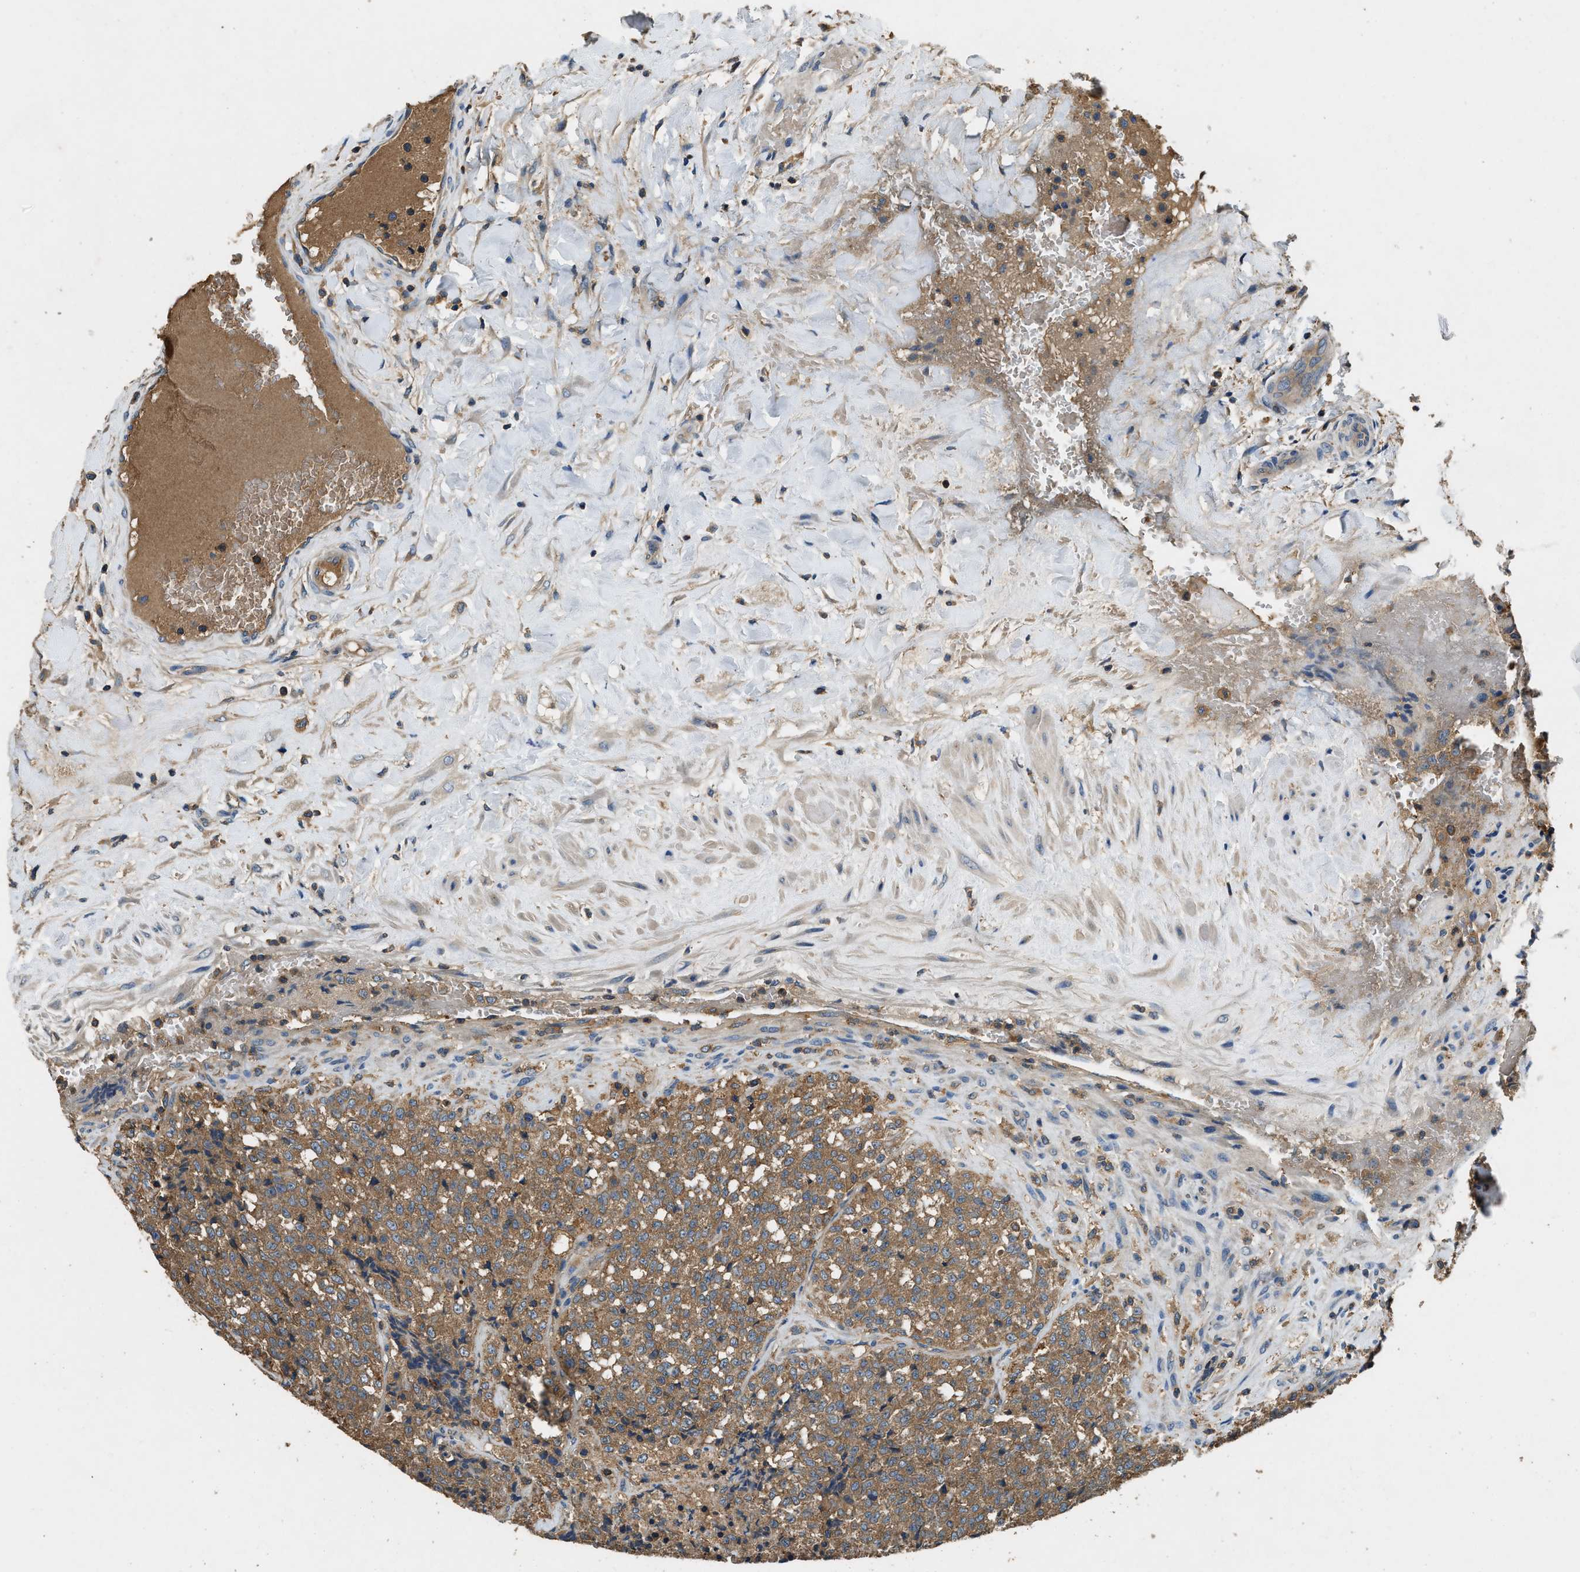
{"staining": {"intensity": "moderate", "quantity": ">75%", "location": "cytoplasmic/membranous"}, "tissue": "testis cancer", "cell_type": "Tumor cells", "image_type": "cancer", "snomed": [{"axis": "morphology", "description": "Seminoma, NOS"}, {"axis": "topography", "description": "Testis"}], "caption": "Immunohistochemical staining of testis cancer (seminoma) reveals medium levels of moderate cytoplasmic/membranous protein expression in about >75% of tumor cells.", "gene": "BLOC1S1", "patient": {"sex": "male", "age": 59}}